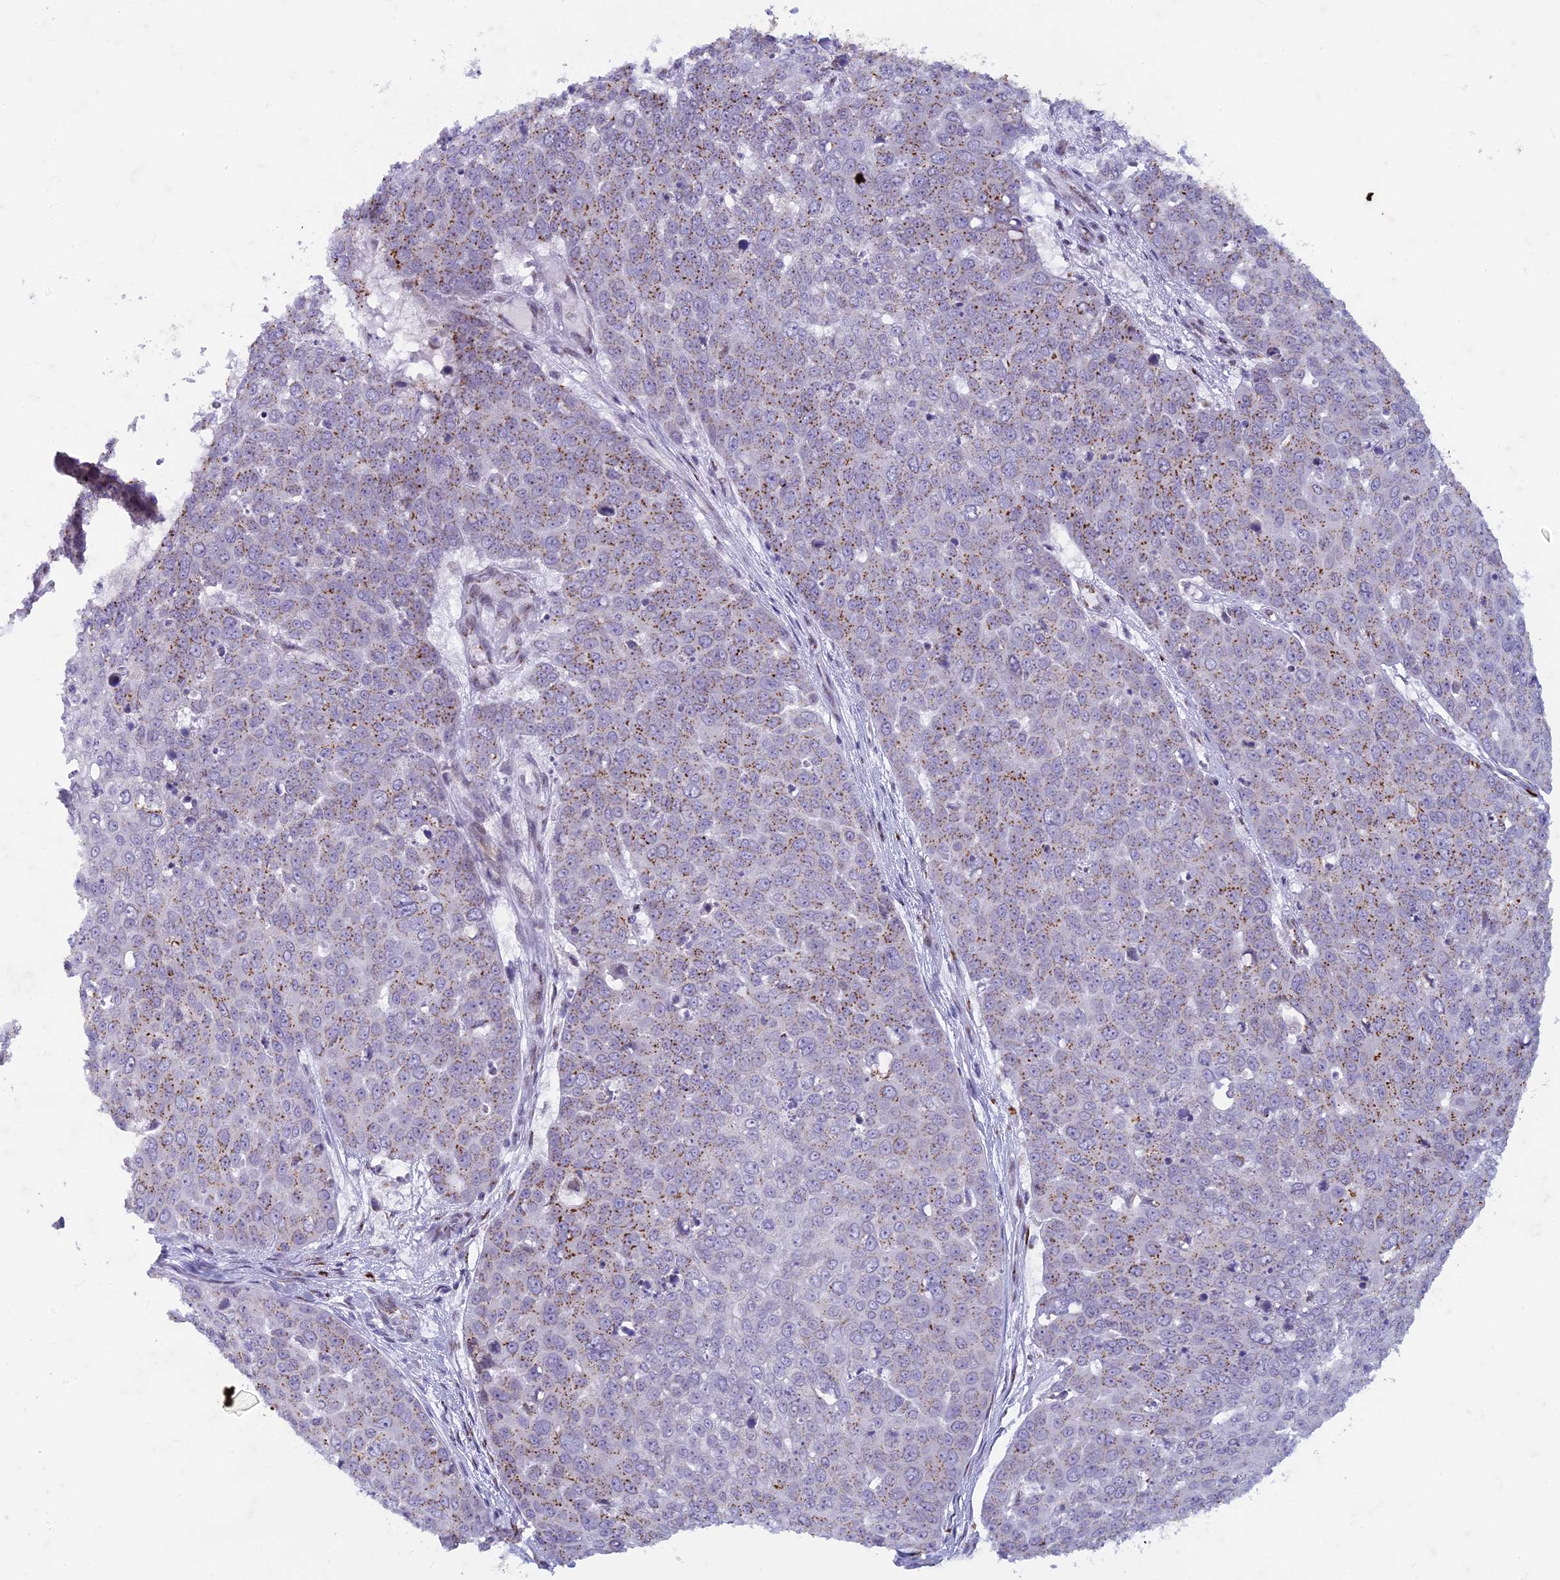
{"staining": {"intensity": "moderate", "quantity": "25%-75%", "location": "cytoplasmic/membranous"}, "tissue": "skin cancer", "cell_type": "Tumor cells", "image_type": "cancer", "snomed": [{"axis": "morphology", "description": "Squamous cell carcinoma, NOS"}, {"axis": "topography", "description": "Skin"}], "caption": "IHC of skin cancer displays medium levels of moderate cytoplasmic/membranous positivity in about 25%-75% of tumor cells.", "gene": "FAM3C", "patient": {"sex": "male", "age": 71}}